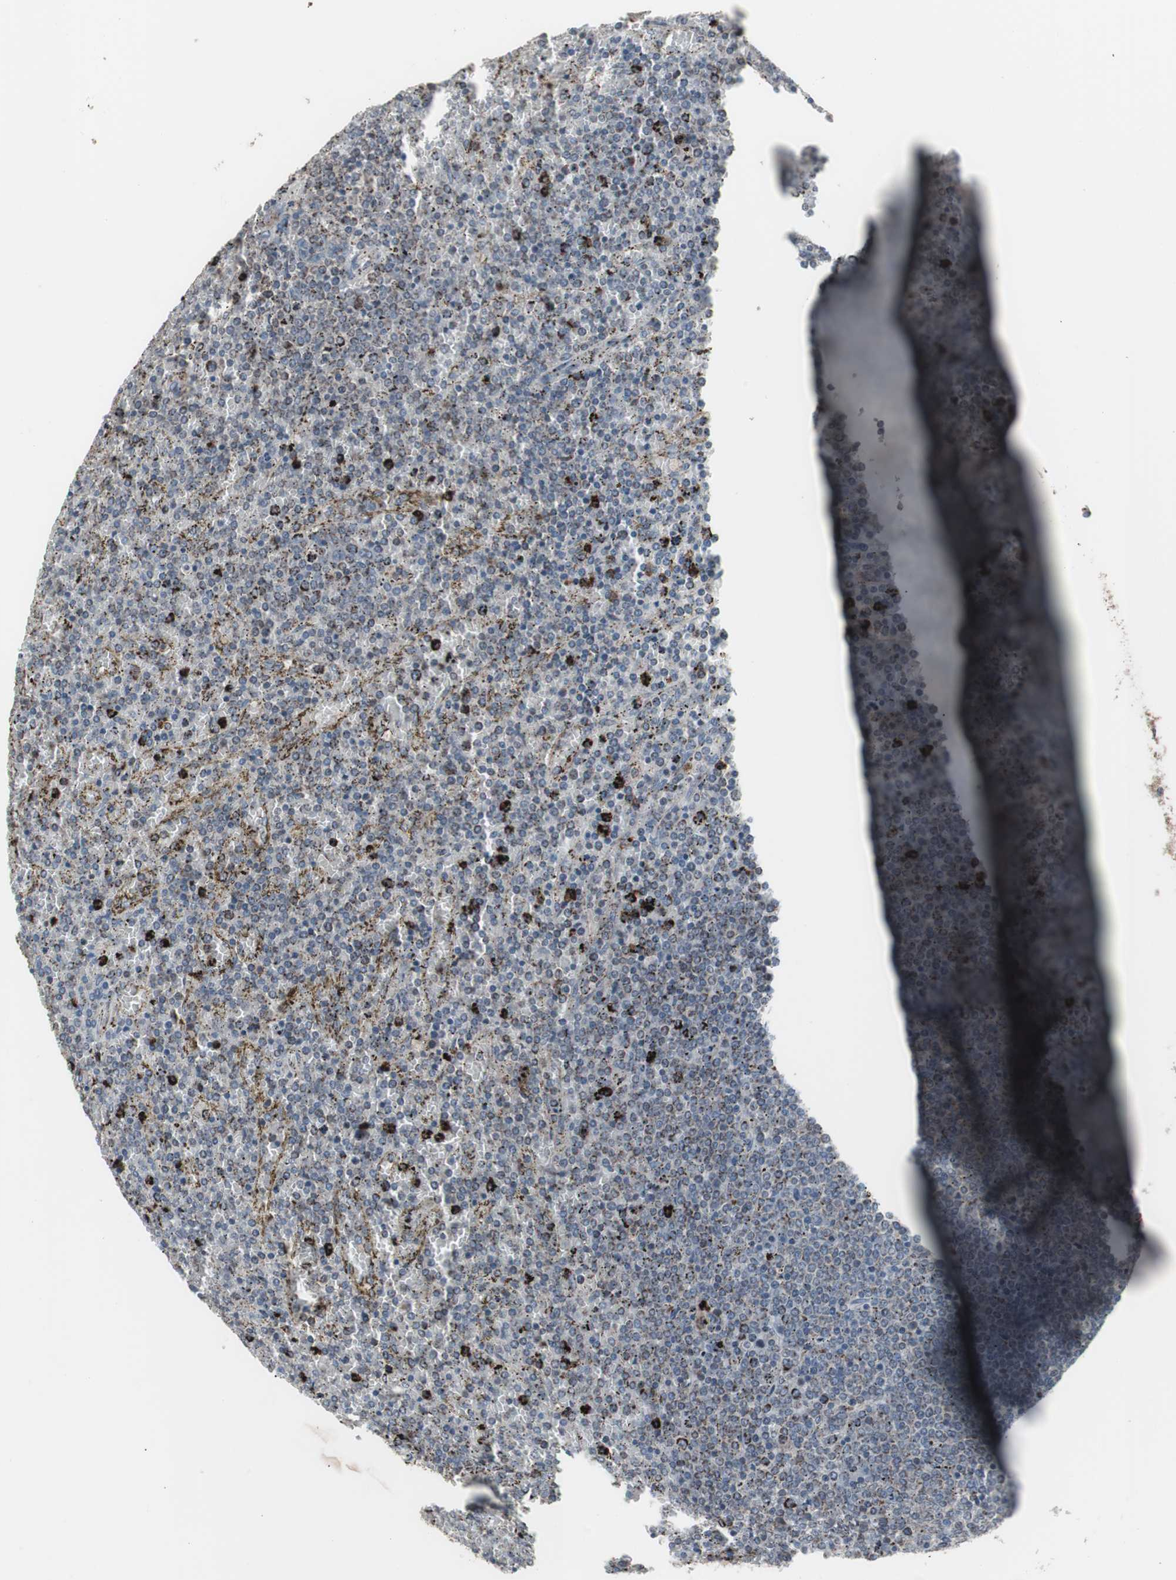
{"staining": {"intensity": "moderate", "quantity": "25%-75%", "location": "cytoplasmic/membranous"}, "tissue": "lymphoma", "cell_type": "Tumor cells", "image_type": "cancer", "snomed": [{"axis": "morphology", "description": "Malignant lymphoma, non-Hodgkin's type, Low grade"}, {"axis": "topography", "description": "Spleen"}], "caption": "A photomicrograph of malignant lymphoma, non-Hodgkin's type (low-grade) stained for a protein shows moderate cytoplasmic/membranous brown staining in tumor cells.", "gene": "RXRA", "patient": {"sex": "female", "age": 77}}